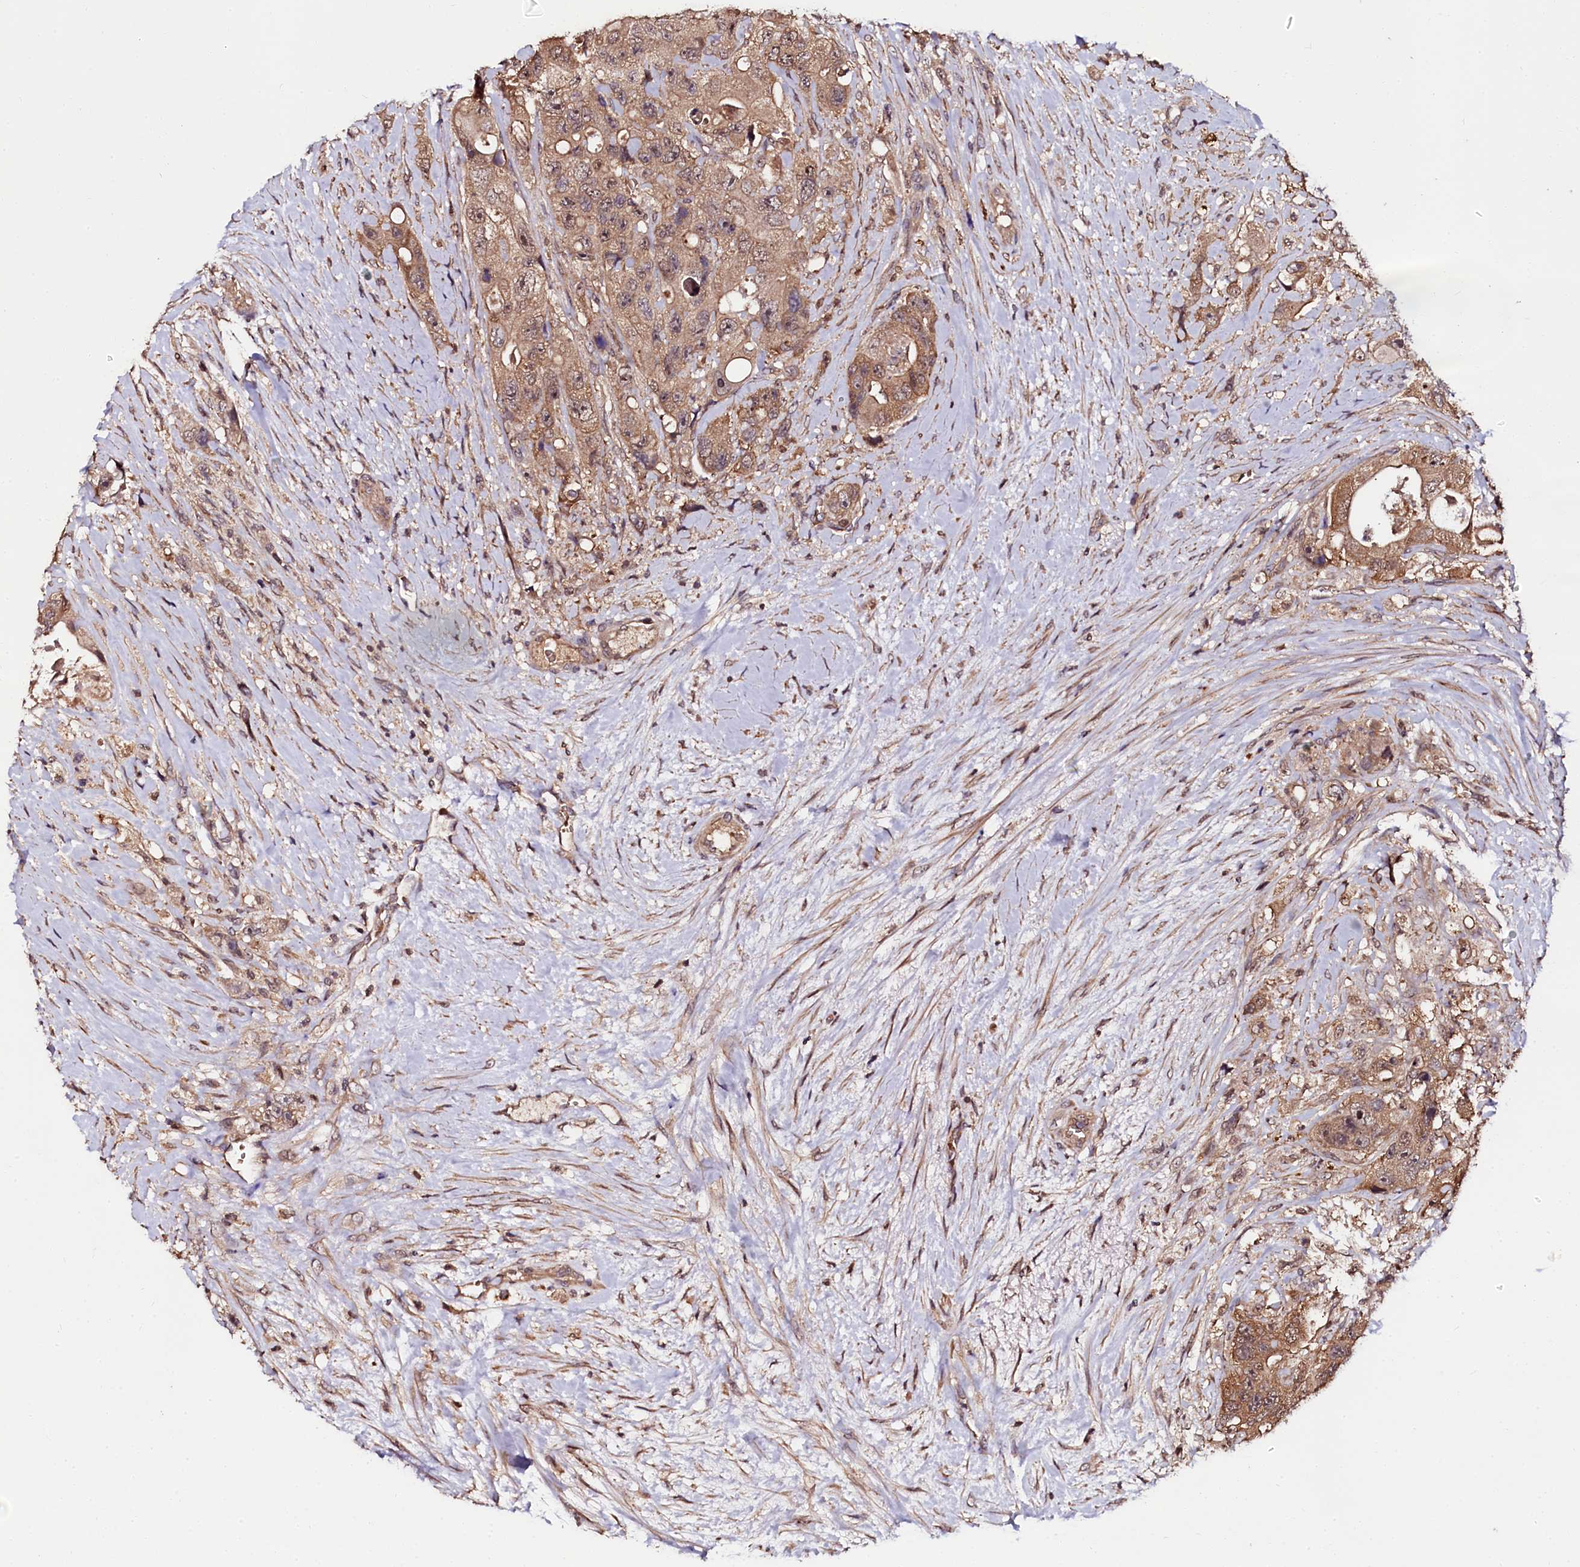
{"staining": {"intensity": "moderate", "quantity": ">75%", "location": "cytoplasmic/membranous"}, "tissue": "colorectal cancer", "cell_type": "Tumor cells", "image_type": "cancer", "snomed": [{"axis": "morphology", "description": "Adenocarcinoma, NOS"}, {"axis": "topography", "description": "Colon"}], "caption": "A high-resolution photomicrograph shows immunohistochemistry (IHC) staining of colorectal adenocarcinoma, which exhibits moderate cytoplasmic/membranous positivity in about >75% of tumor cells. (brown staining indicates protein expression, while blue staining denotes nuclei).", "gene": "N4BP1", "patient": {"sex": "female", "age": 46}}